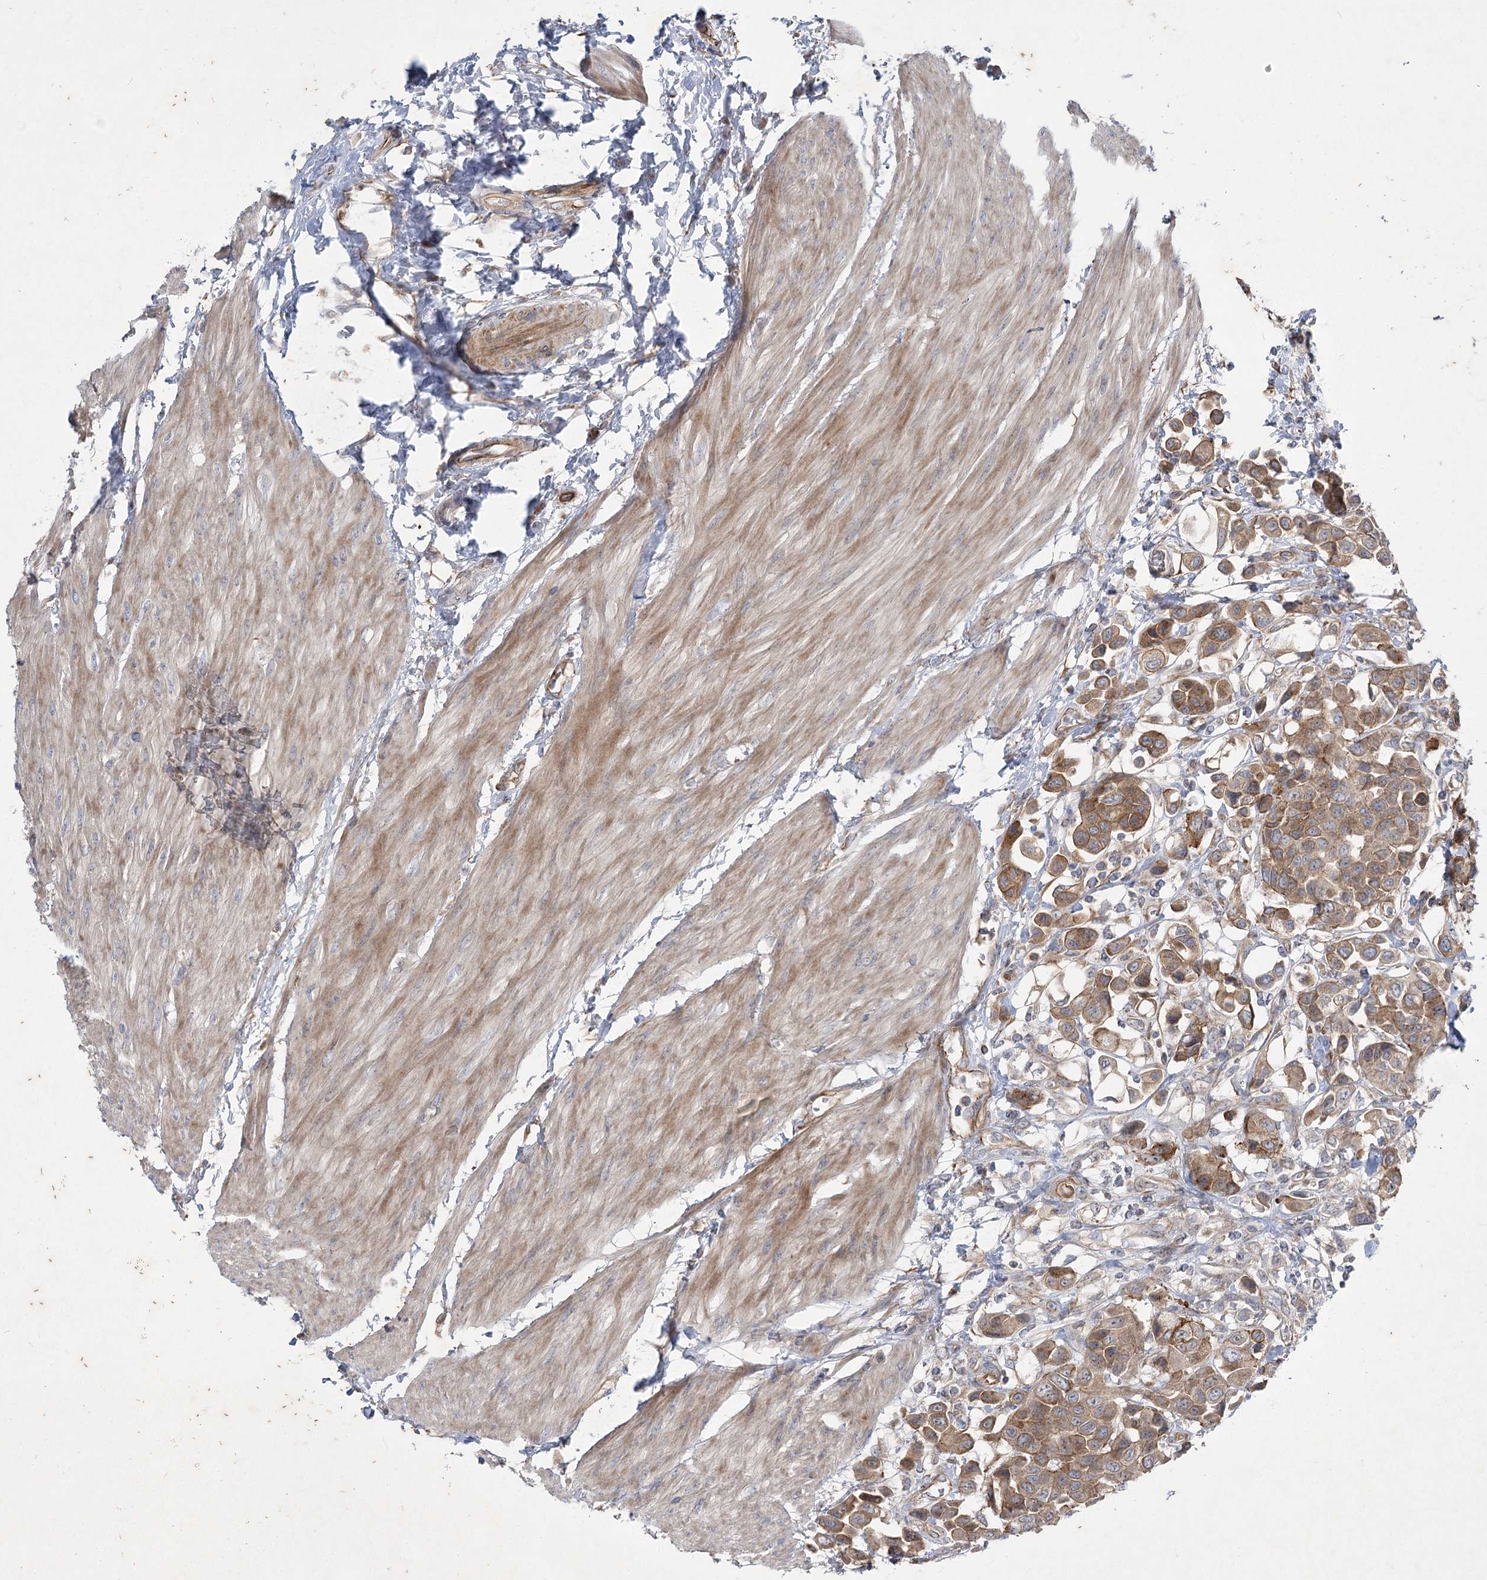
{"staining": {"intensity": "moderate", "quantity": ">75%", "location": "cytoplasmic/membranous"}, "tissue": "urothelial cancer", "cell_type": "Tumor cells", "image_type": "cancer", "snomed": [{"axis": "morphology", "description": "Urothelial carcinoma, High grade"}, {"axis": "topography", "description": "Urinary bladder"}], "caption": "Immunohistochemistry (DAB (3,3'-diaminobenzidine)) staining of human urothelial carcinoma (high-grade) shows moderate cytoplasmic/membranous protein positivity in approximately >75% of tumor cells.", "gene": "KIAA0825", "patient": {"sex": "male", "age": 50}}